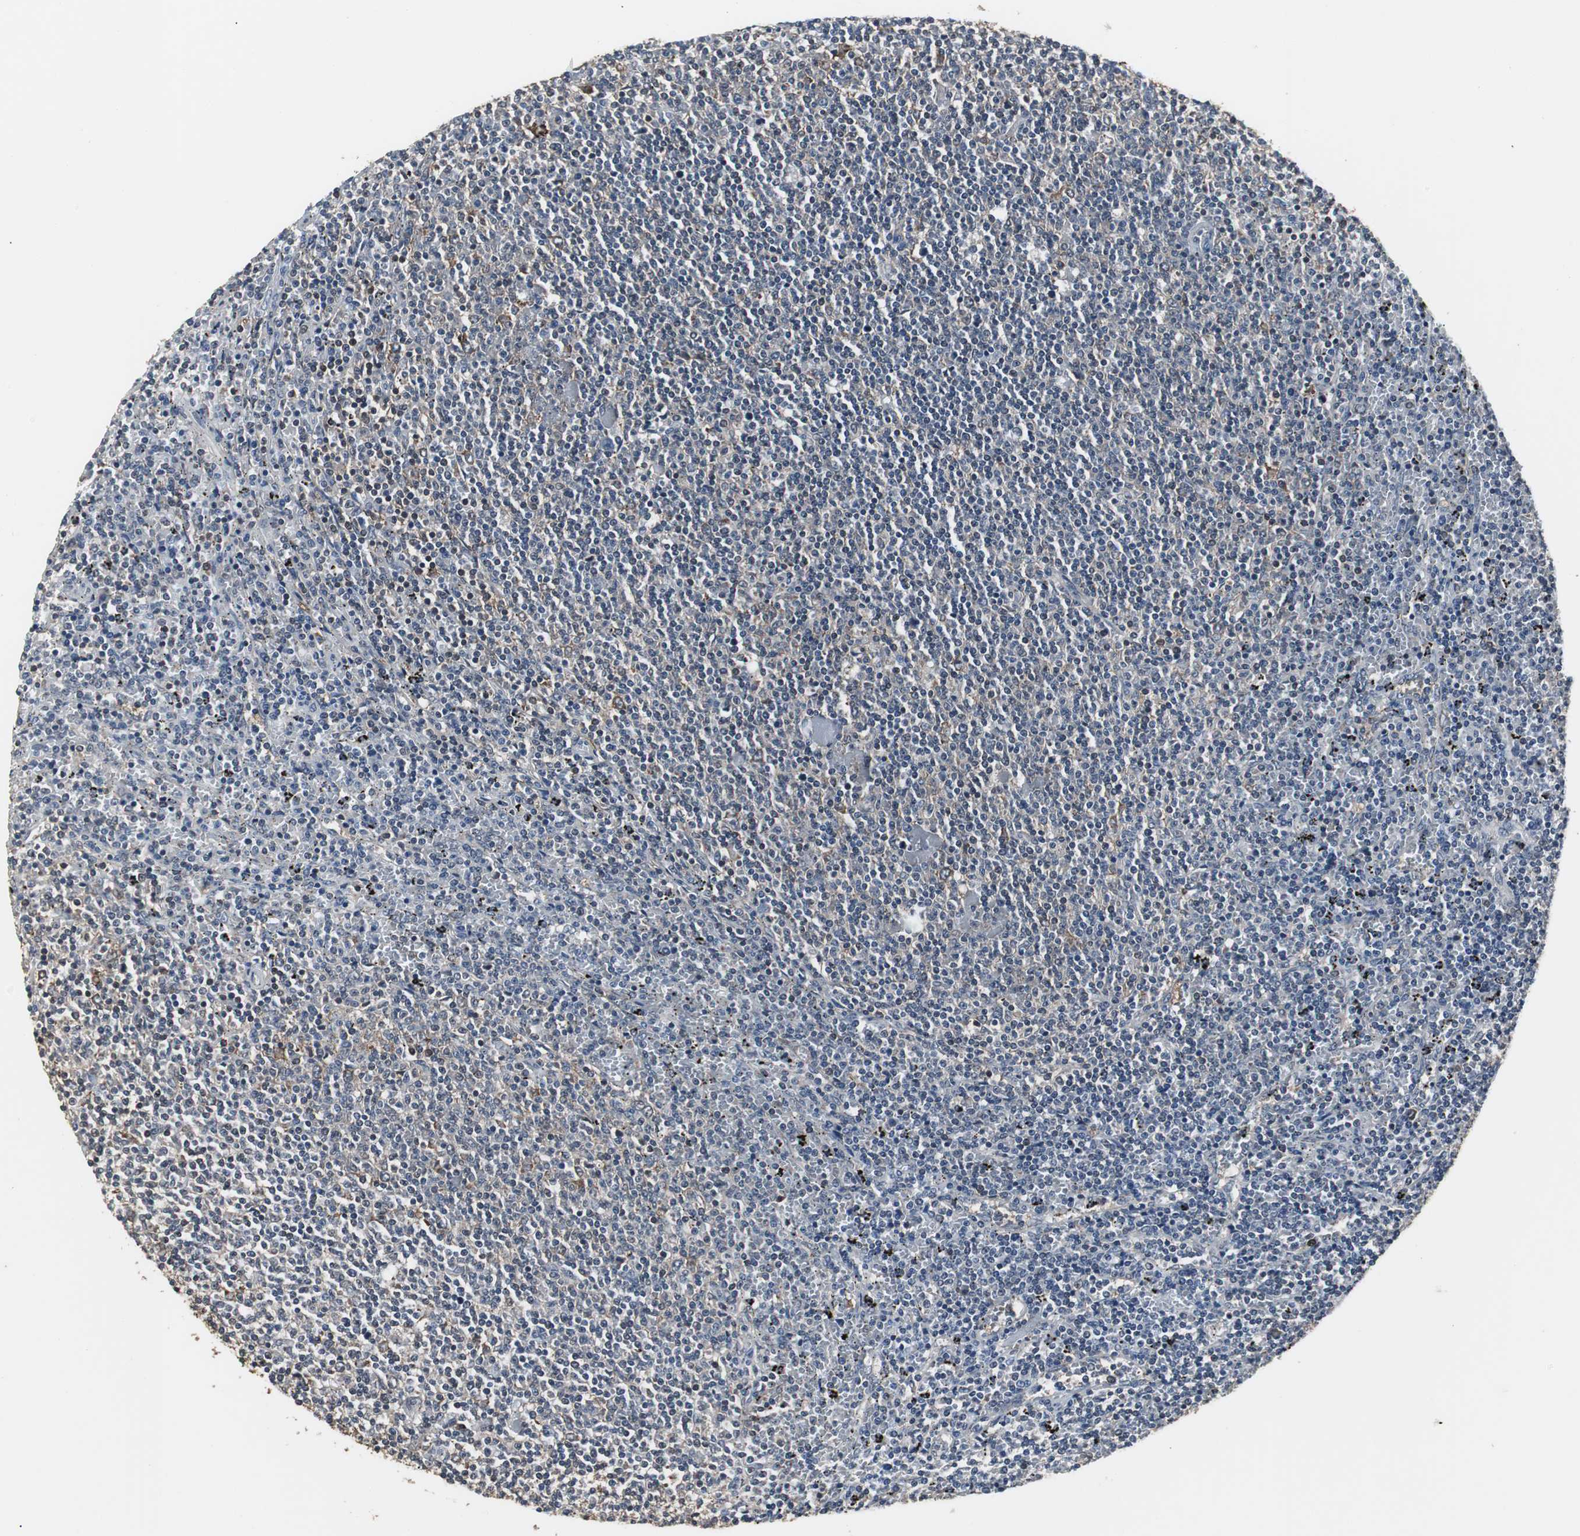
{"staining": {"intensity": "moderate", "quantity": "<25%", "location": "cytoplasmic/membranous"}, "tissue": "lymphoma", "cell_type": "Tumor cells", "image_type": "cancer", "snomed": [{"axis": "morphology", "description": "Malignant lymphoma, non-Hodgkin's type, Low grade"}, {"axis": "topography", "description": "Spleen"}], "caption": "Lymphoma was stained to show a protein in brown. There is low levels of moderate cytoplasmic/membranous staining in approximately <25% of tumor cells.", "gene": "ZSCAN22", "patient": {"sex": "female", "age": 50}}